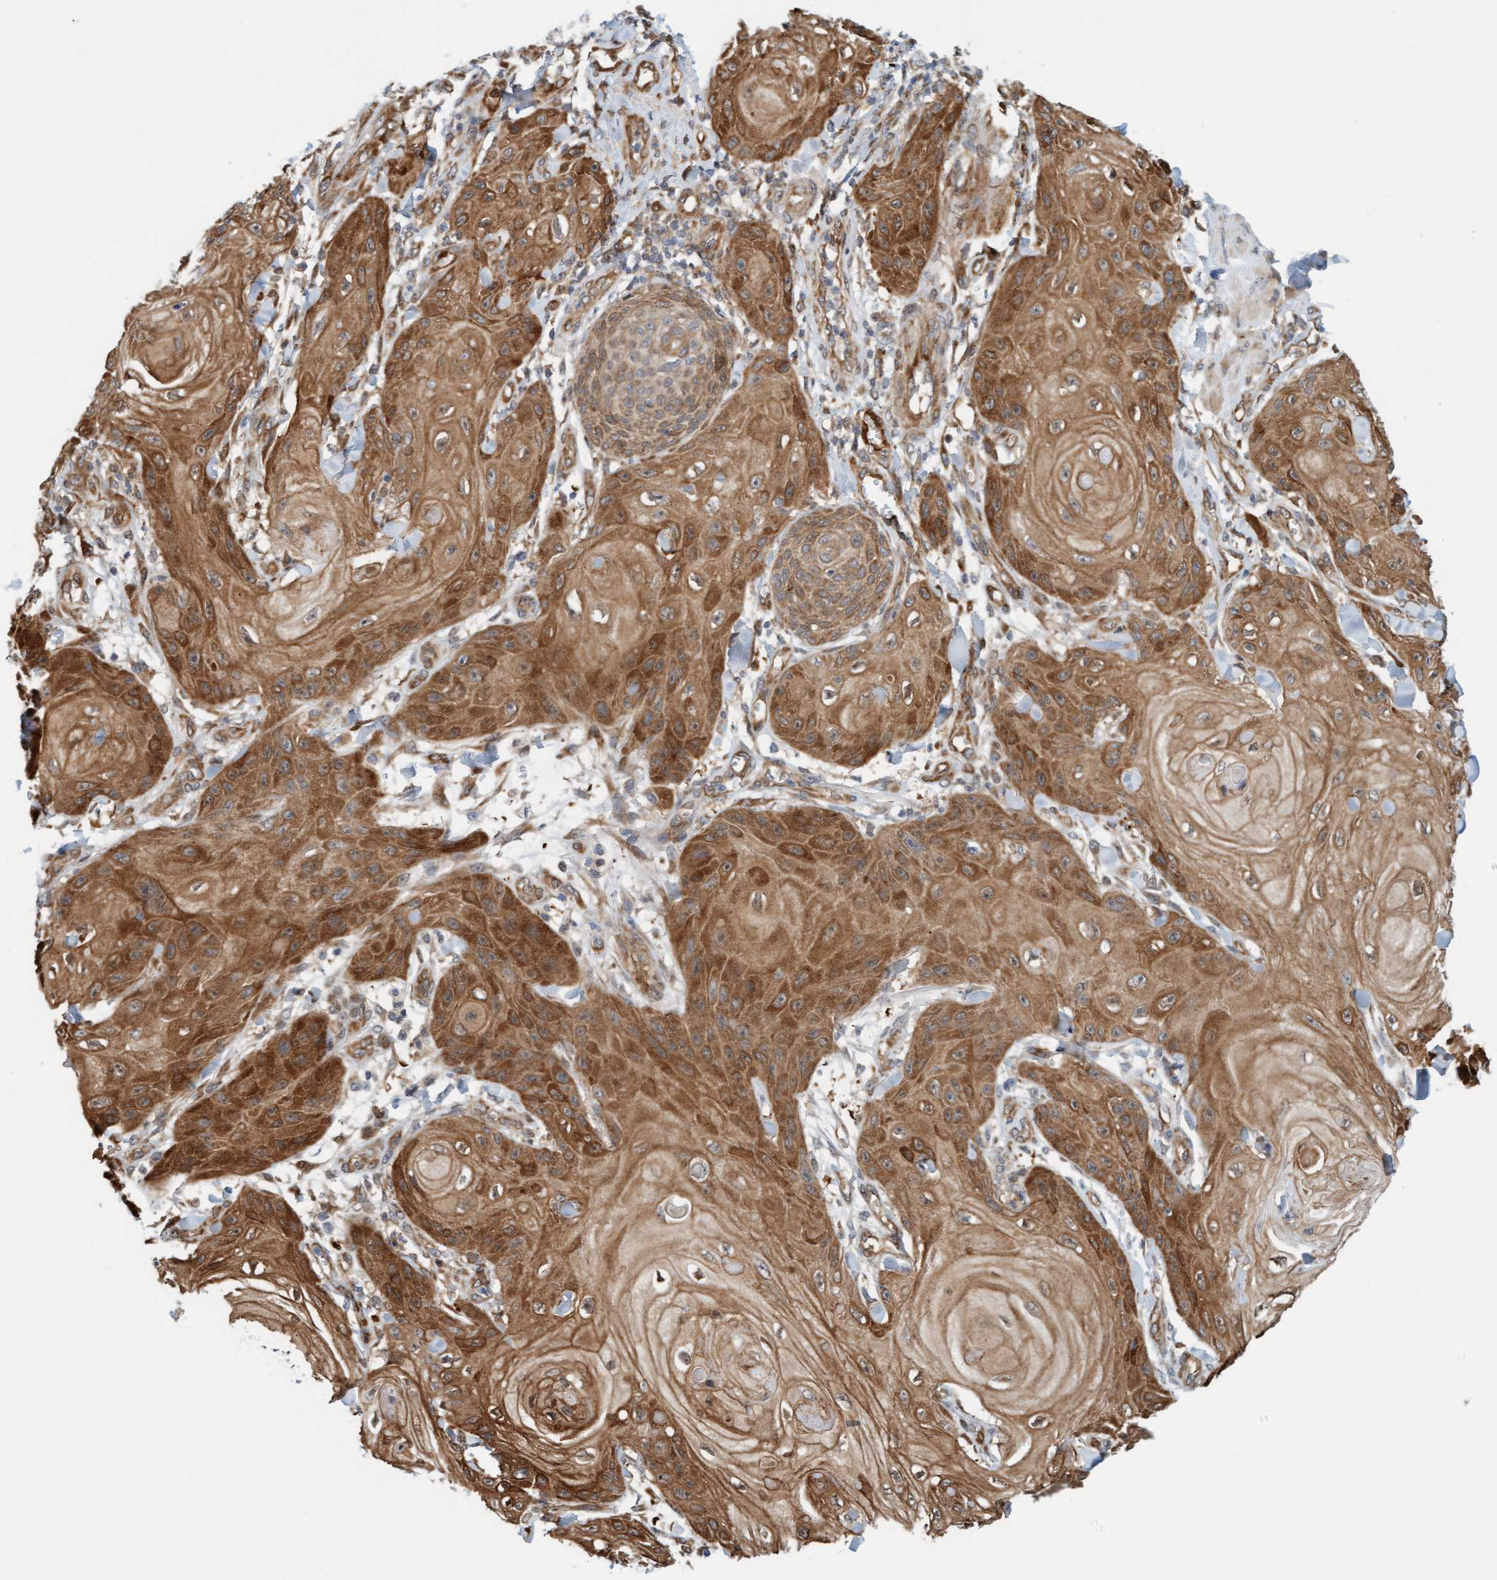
{"staining": {"intensity": "moderate", "quantity": ">75%", "location": "cytoplasmic/membranous"}, "tissue": "skin cancer", "cell_type": "Tumor cells", "image_type": "cancer", "snomed": [{"axis": "morphology", "description": "Squamous cell carcinoma, NOS"}, {"axis": "topography", "description": "Skin"}], "caption": "Squamous cell carcinoma (skin) stained for a protein shows moderate cytoplasmic/membranous positivity in tumor cells.", "gene": "EIF4EBP1", "patient": {"sex": "male", "age": 74}}